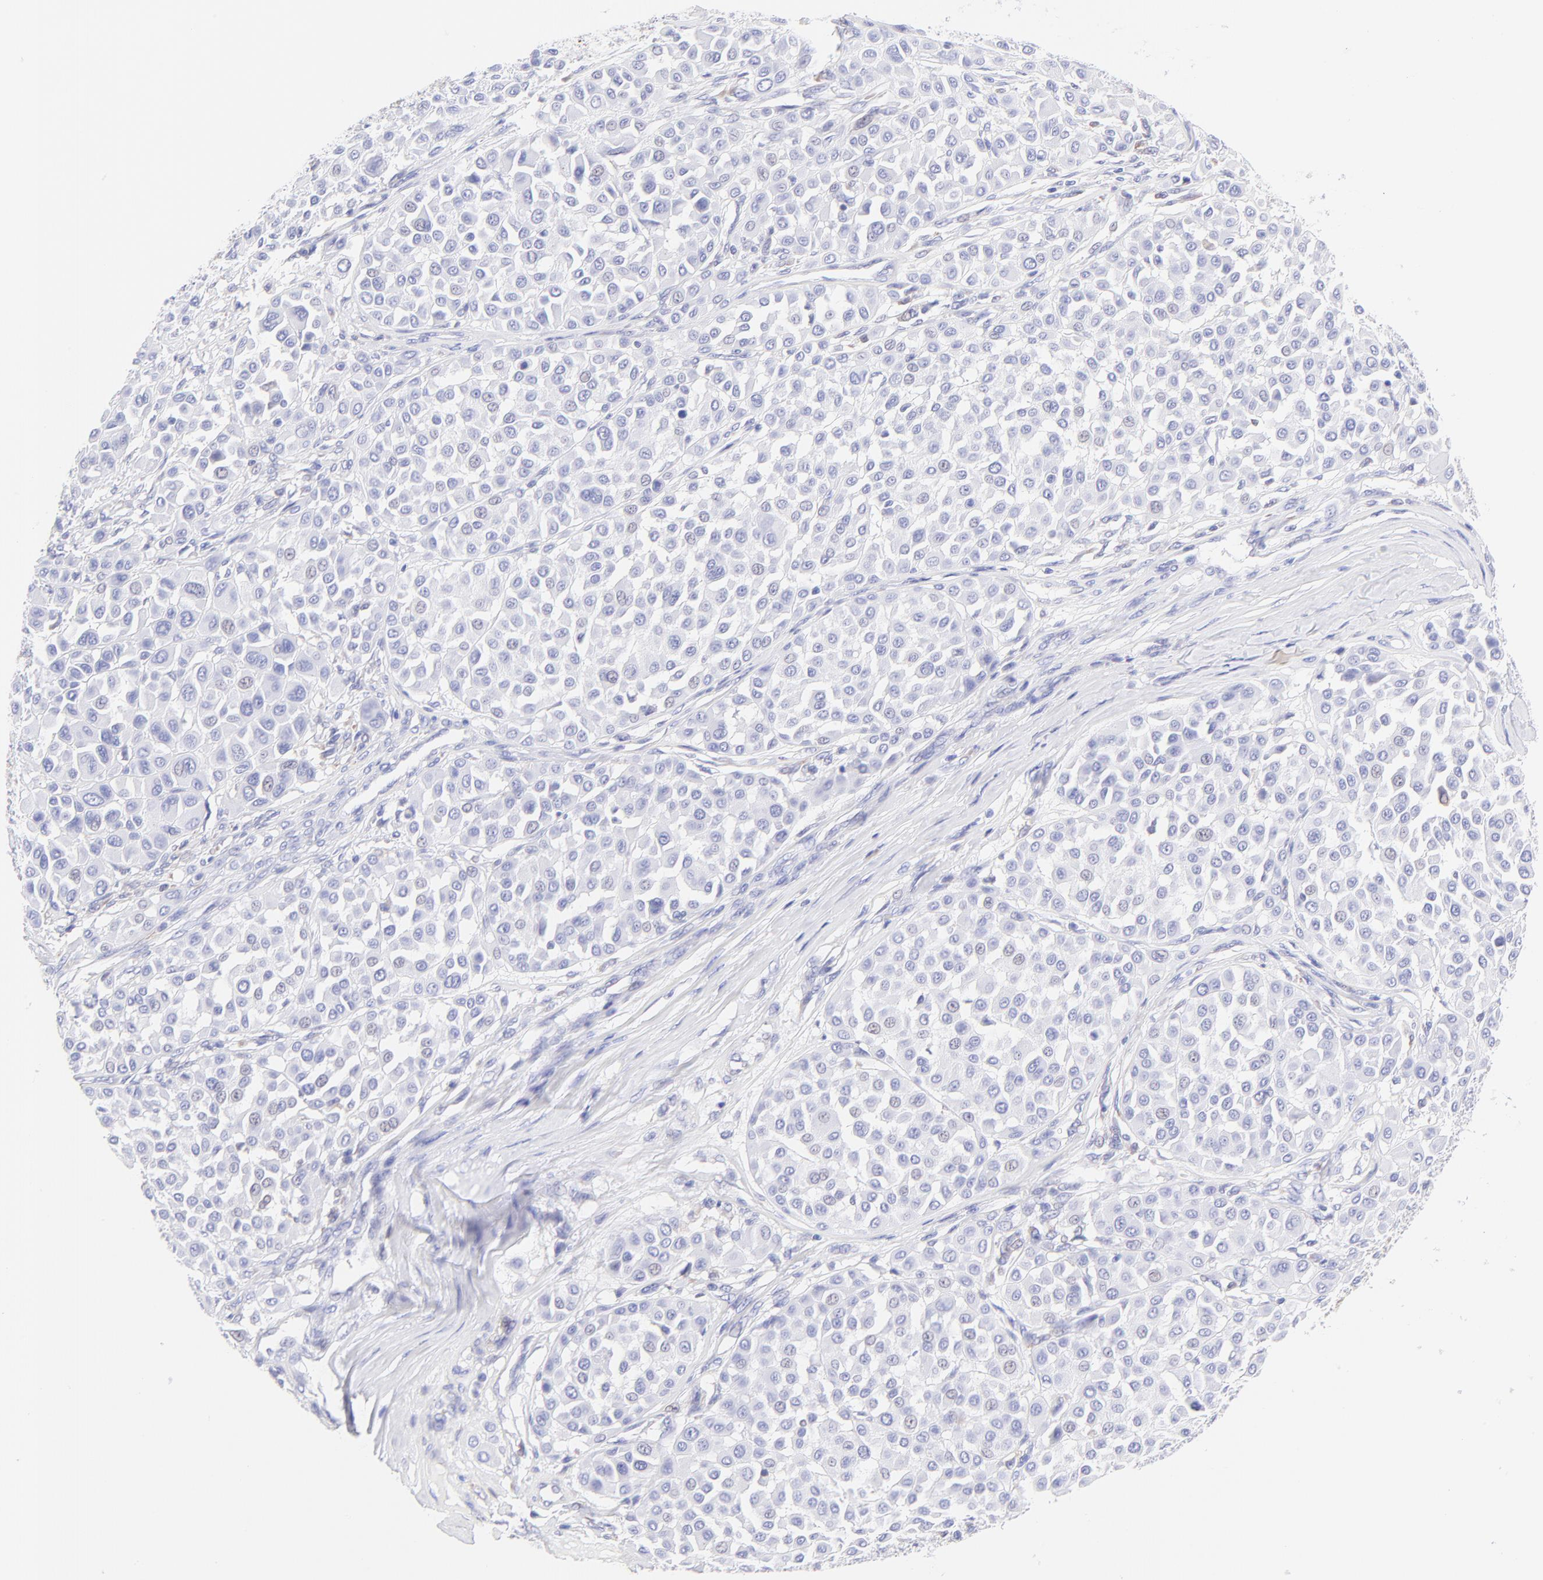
{"staining": {"intensity": "negative", "quantity": "none", "location": "none"}, "tissue": "melanoma", "cell_type": "Tumor cells", "image_type": "cancer", "snomed": [{"axis": "morphology", "description": "Malignant melanoma, Metastatic site"}, {"axis": "topography", "description": "Soft tissue"}], "caption": "Tumor cells show no significant protein staining in melanoma. Nuclei are stained in blue.", "gene": "IRAG2", "patient": {"sex": "male", "age": 41}}